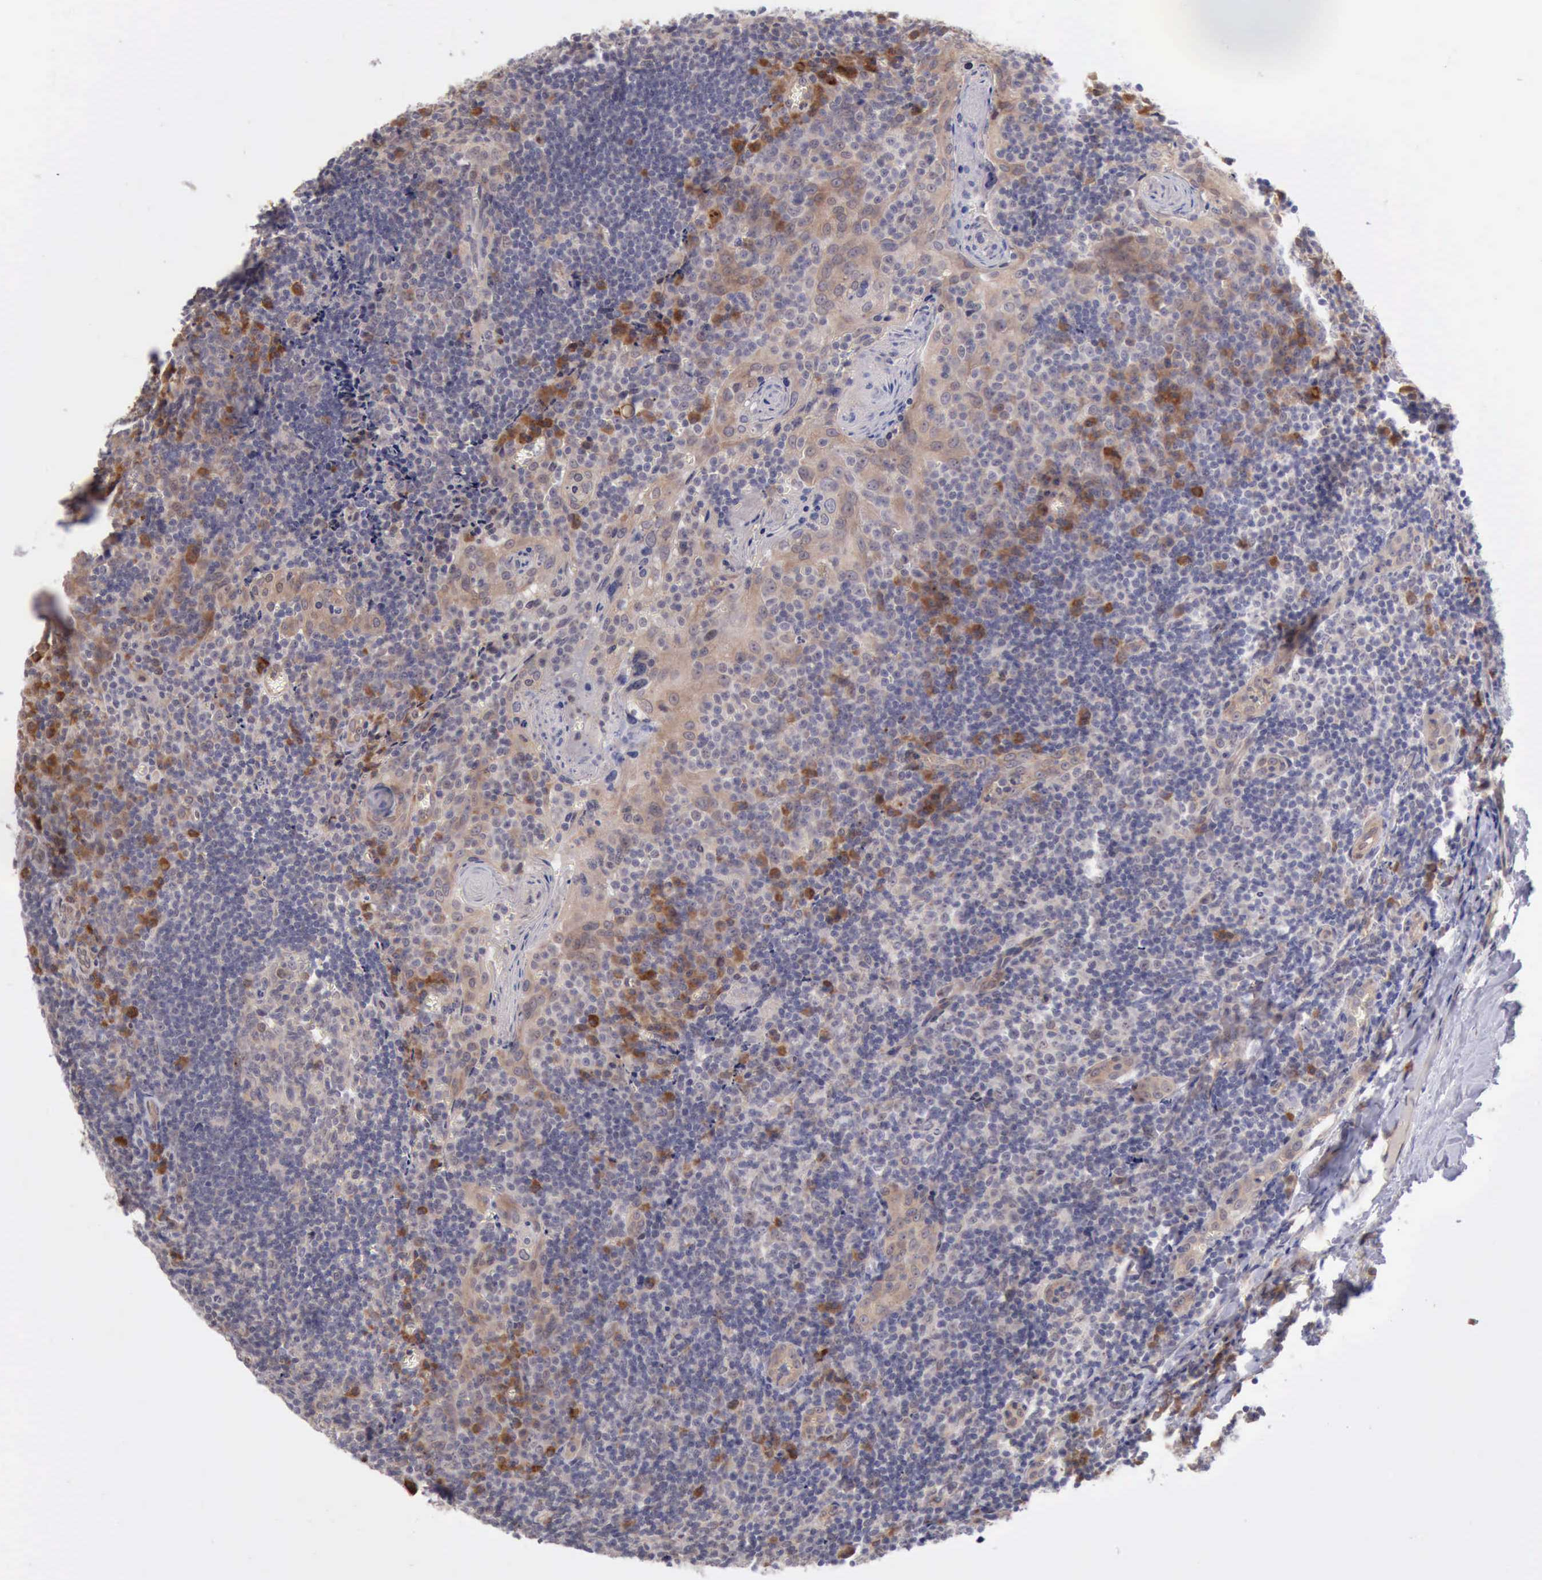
{"staining": {"intensity": "weak", "quantity": "25%-75%", "location": "cytoplasmic/membranous"}, "tissue": "tonsil", "cell_type": "Germinal center cells", "image_type": "normal", "snomed": [{"axis": "morphology", "description": "Normal tissue, NOS"}, {"axis": "topography", "description": "Tonsil"}], "caption": "Immunohistochemical staining of unremarkable tonsil reveals weak cytoplasmic/membranous protein positivity in about 25%-75% of germinal center cells.", "gene": "DNAJB7", "patient": {"sex": "male", "age": 20}}